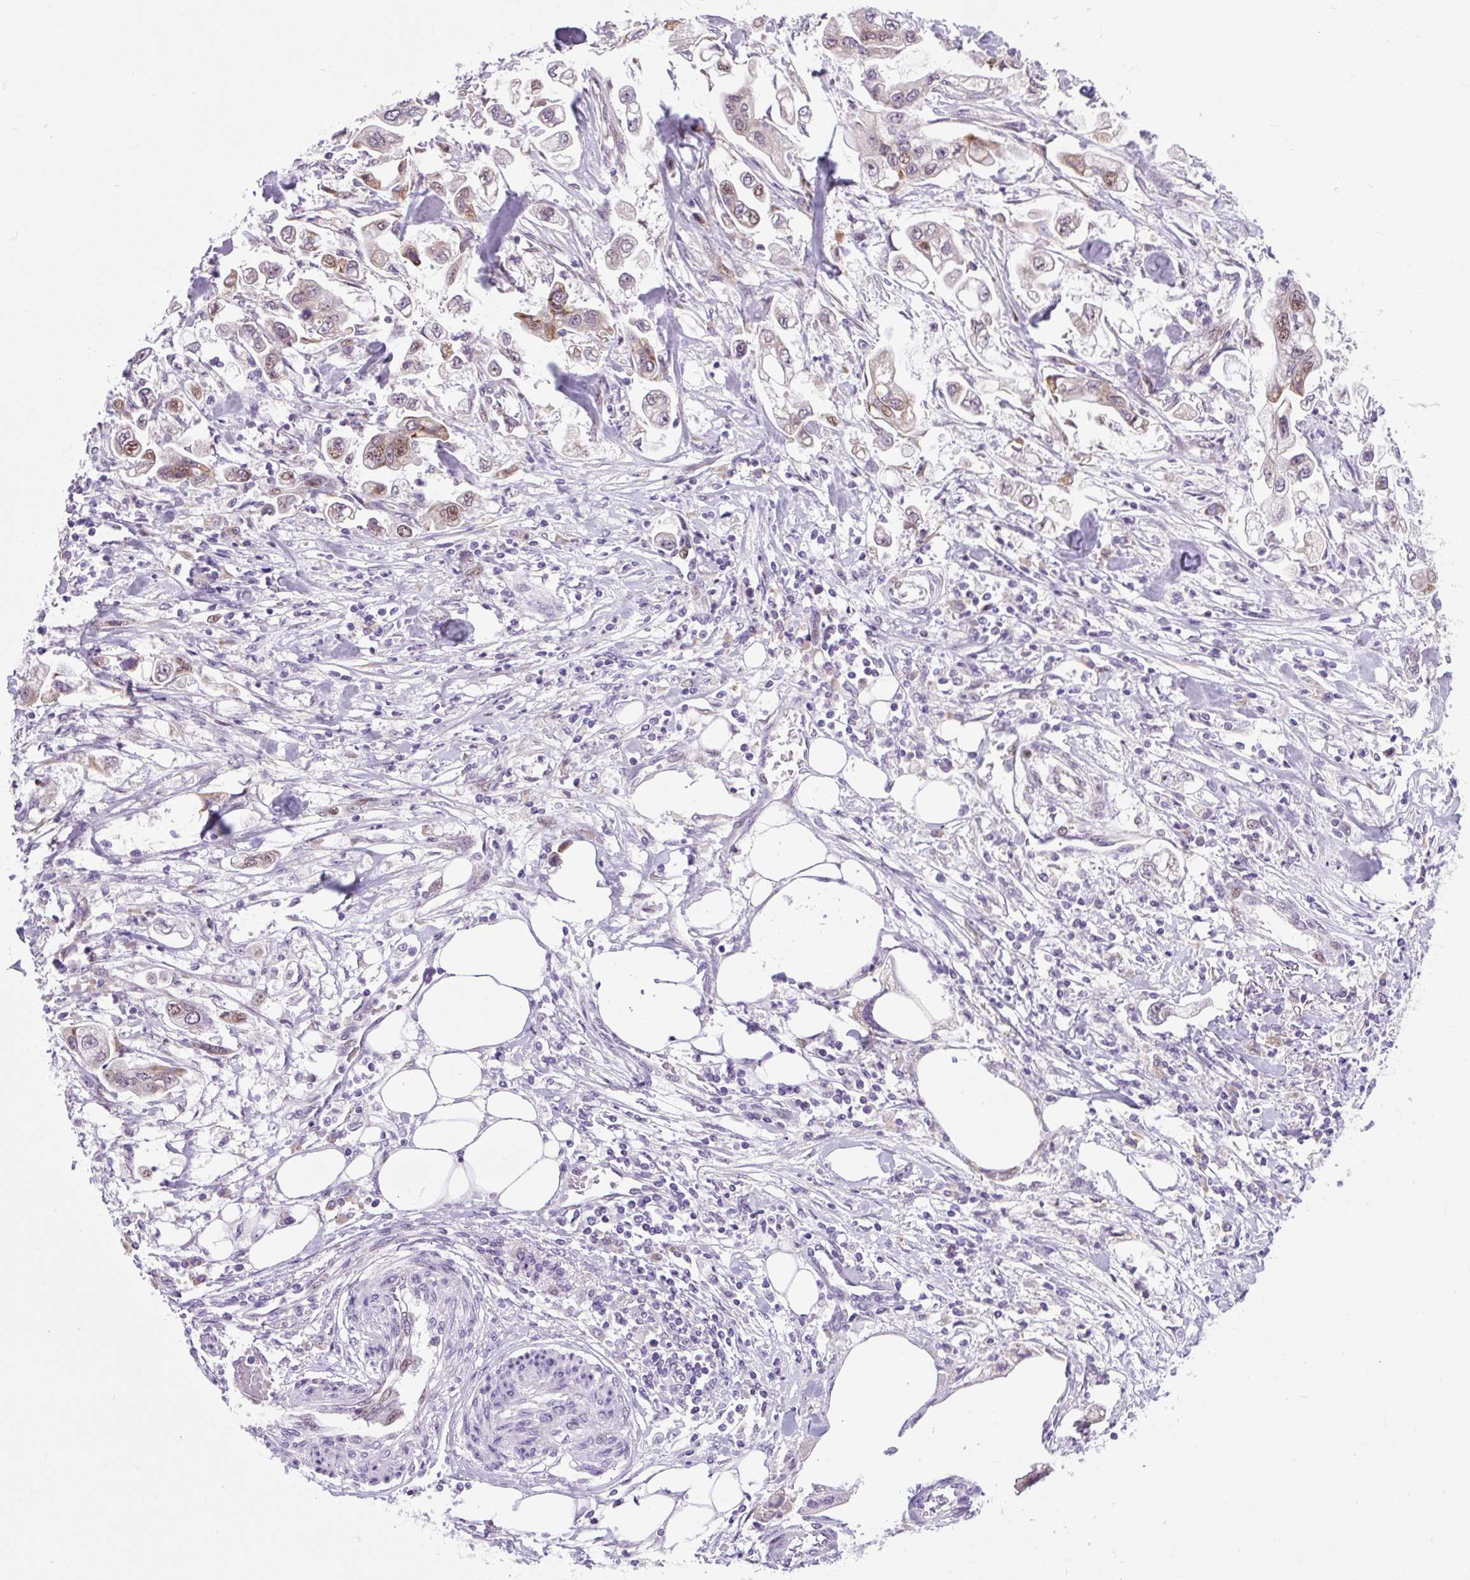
{"staining": {"intensity": "moderate", "quantity": "25%-75%", "location": "nuclear"}, "tissue": "stomach cancer", "cell_type": "Tumor cells", "image_type": "cancer", "snomed": [{"axis": "morphology", "description": "Adenocarcinoma, NOS"}, {"axis": "topography", "description": "Stomach"}], "caption": "Approximately 25%-75% of tumor cells in adenocarcinoma (stomach) reveal moderate nuclear protein expression as visualized by brown immunohistochemical staining.", "gene": "CLK2", "patient": {"sex": "male", "age": 62}}